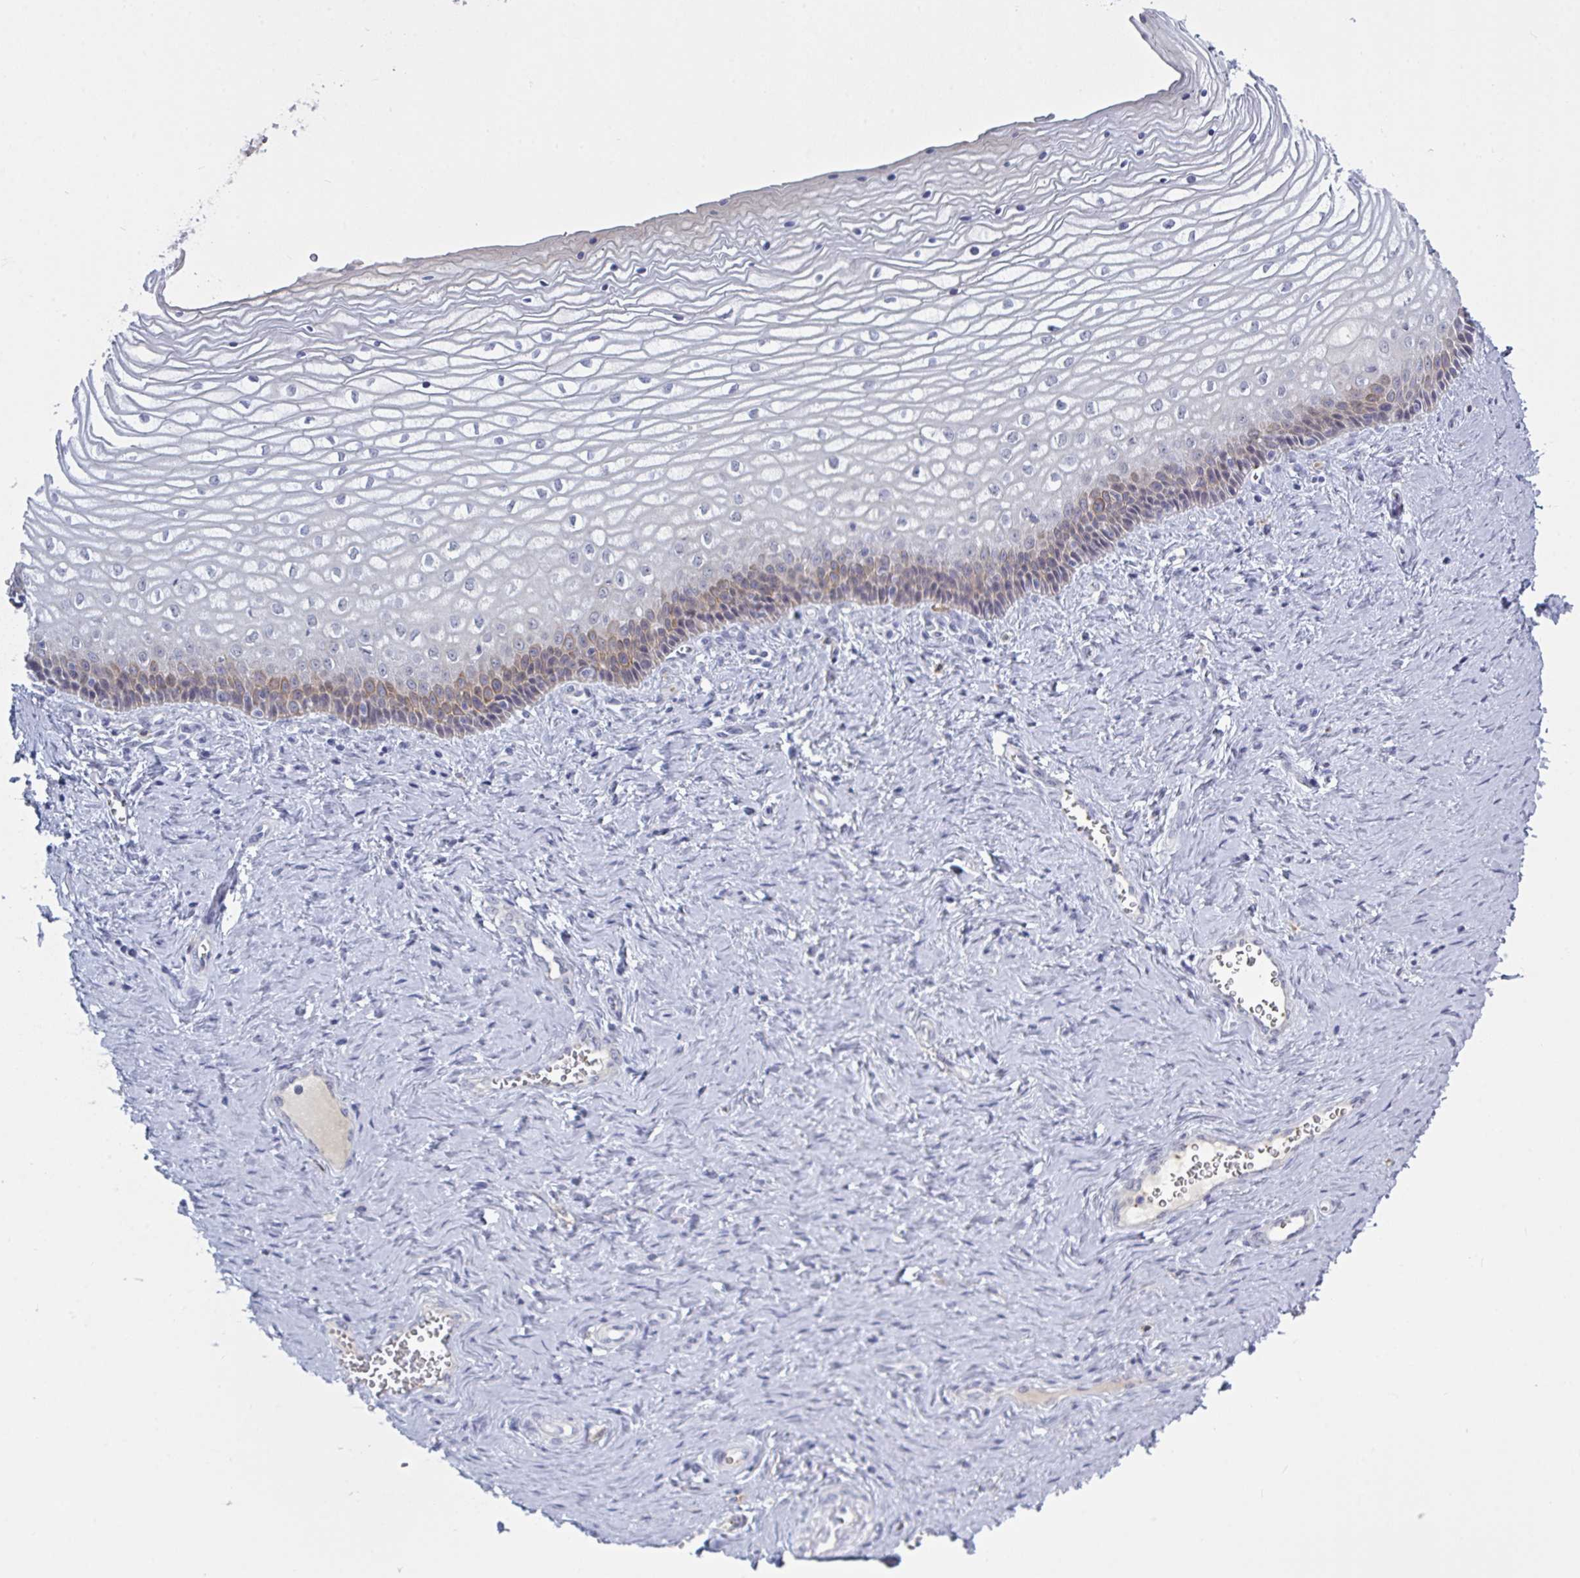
{"staining": {"intensity": "moderate", "quantity": "25%-75%", "location": "cytoplasmic/membranous,nuclear"}, "tissue": "vagina", "cell_type": "Squamous epithelial cells", "image_type": "normal", "snomed": [{"axis": "morphology", "description": "Normal tissue, NOS"}, {"axis": "topography", "description": "Vagina"}], "caption": "Immunohistochemistry (IHC) staining of unremarkable vagina, which exhibits medium levels of moderate cytoplasmic/membranous,nuclear expression in approximately 25%-75% of squamous epithelial cells indicating moderate cytoplasmic/membranous,nuclear protein staining. The staining was performed using DAB (brown) for protein detection and nuclei were counterstained in hematoxylin (blue).", "gene": "KDM4D", "patient": {"sex": "female", "age": 45}}